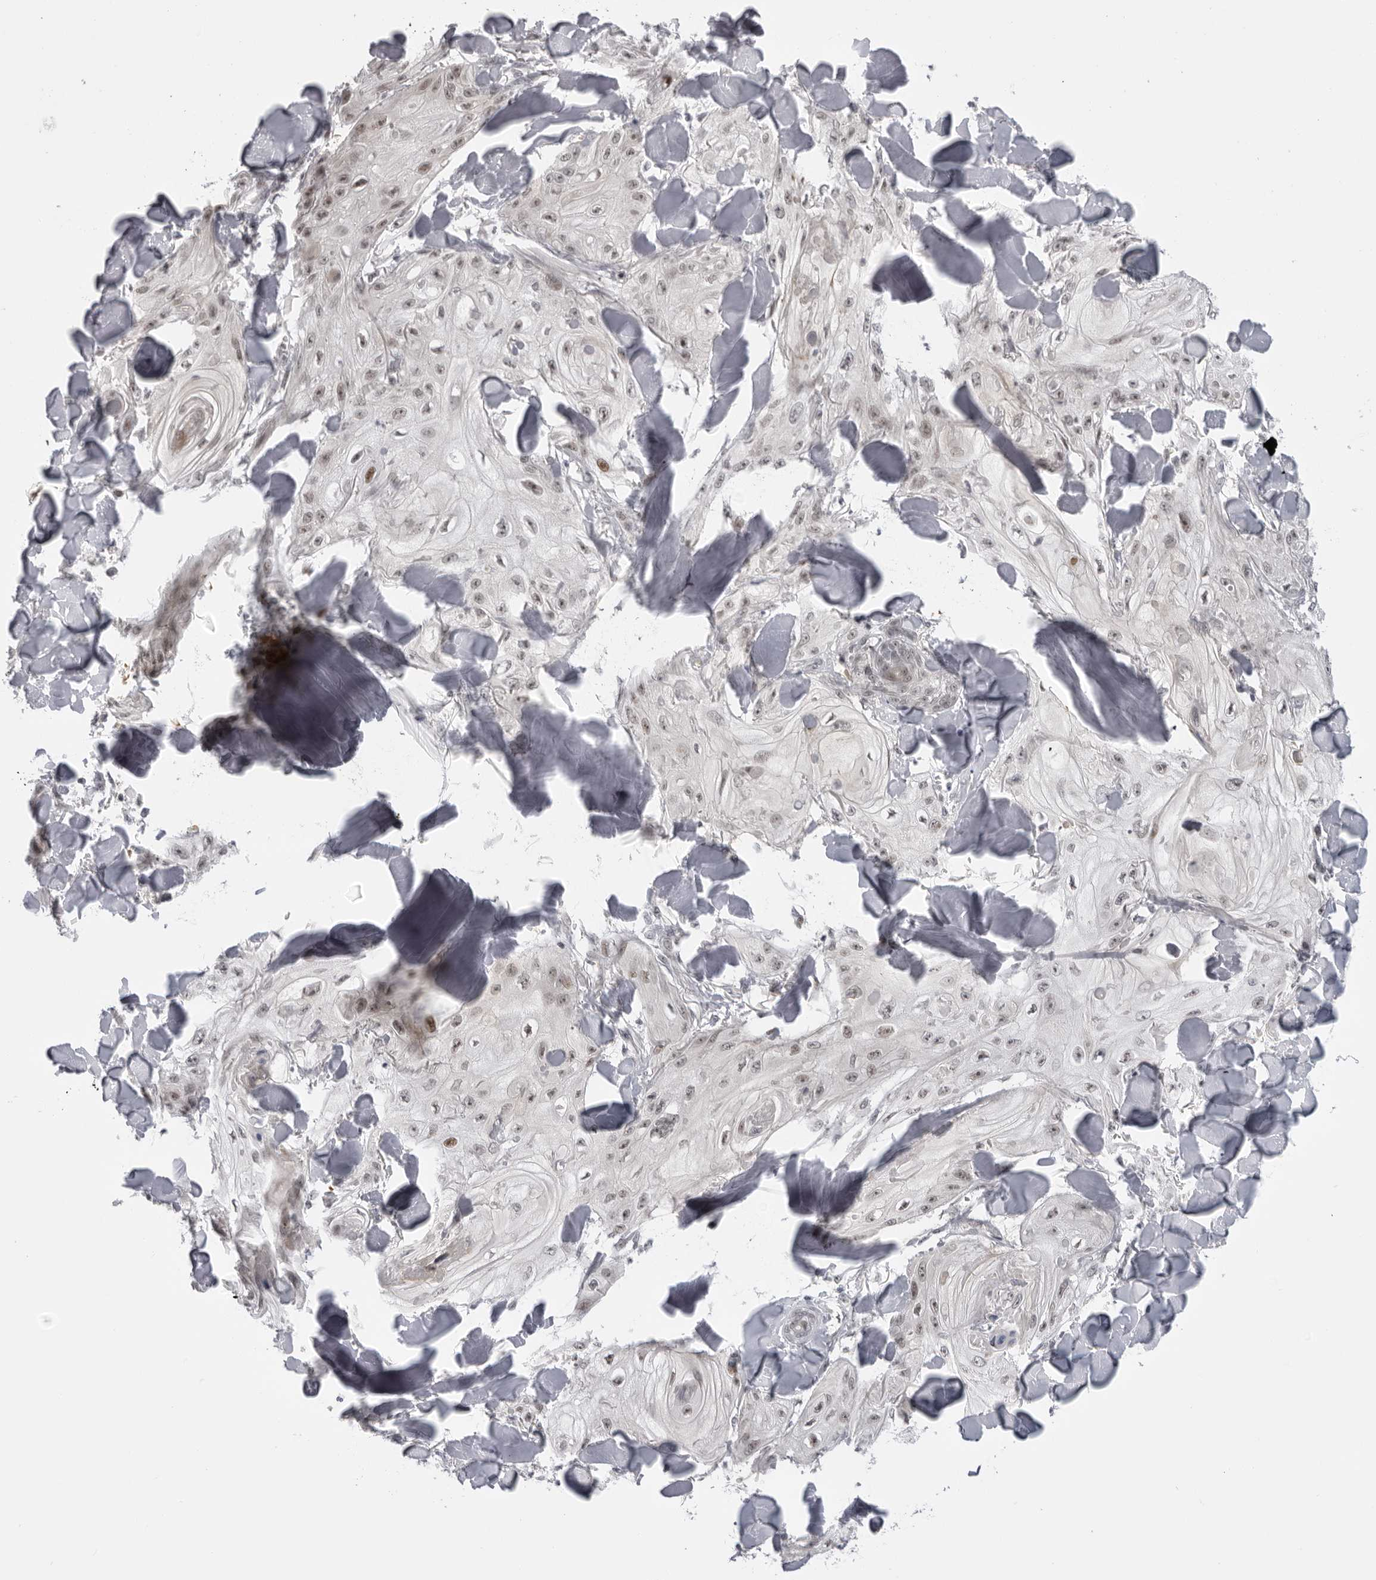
{"staining": {"intensity": "weak", "quantity": ">75%", "location": "nuclear"}, "tissue": "skin cancer", "cell_type": "Tumor cells", "image_type": "cancer", "snomed": [{"axis": "morphology", "description": "Squamous cell carcinoma, NOS"}, {"axis": "topography", "description": "Skin"}], "caption": "Immunohistochemistry (IHC) micrograph of neoplastic tissue: human skin cancer (squamous cell carcinoma) stained using IHC shows low levels of weak protein expression localized specifically in the nuclear of tumor cells, appearing as a nuclear brown color.", "gene": "ALPK2", "patient": {"sex": "male", "age": 74}}